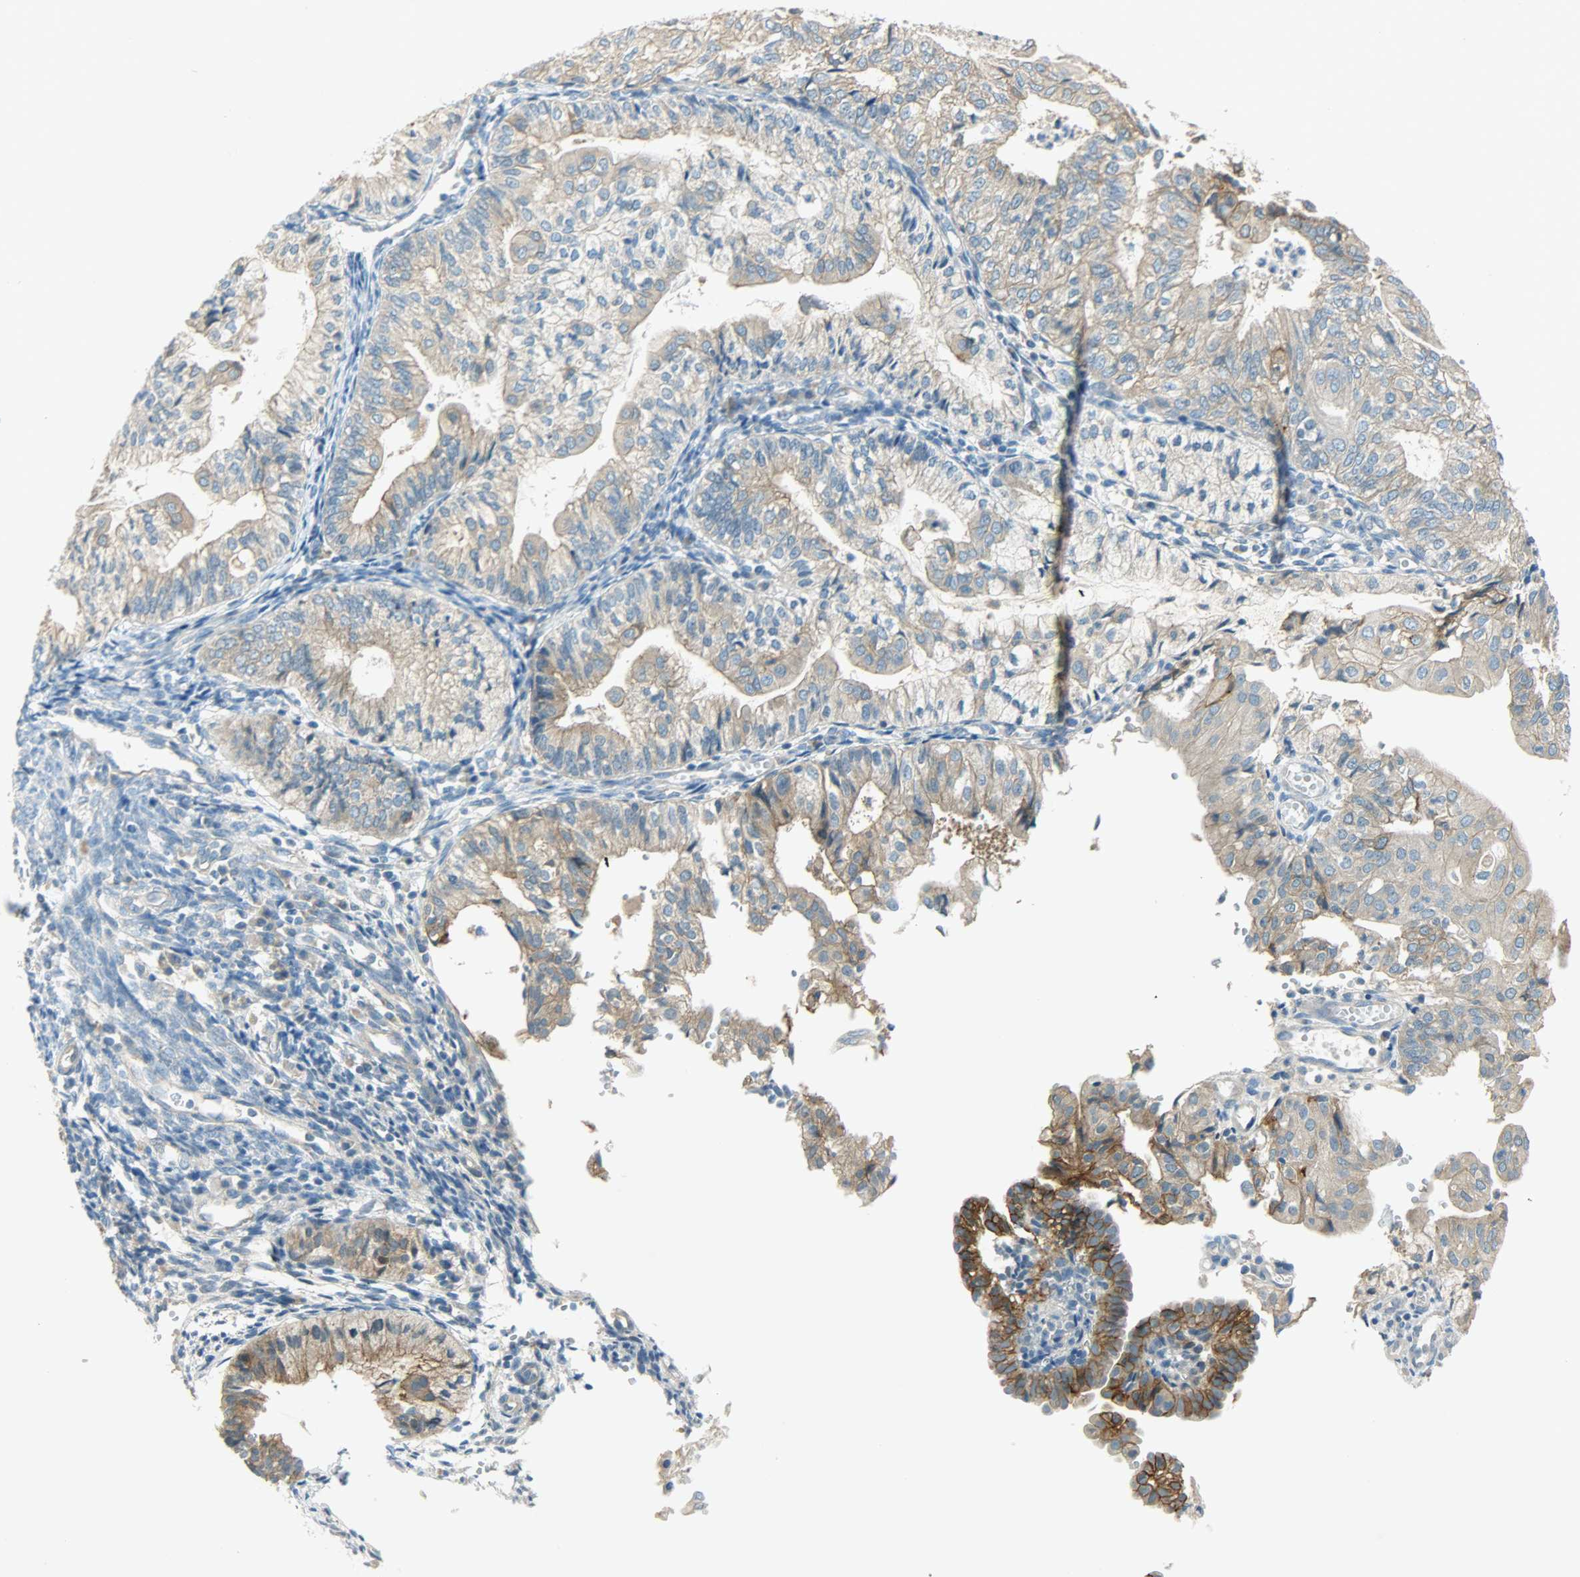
{"staining": {"intensity": "moderate", "quantity": ">75%", "location": "cytoplasmic/membranous"}, "tissue": "endometrial cancer", "cell_type": "Tumor cells", "image_type": "cancer", "snomed": [{"axis": "morphology", "description": "Adenocarcinoma, NOS"}, {"axis": "topography", "description": "Endometrium"}], "caption": "IHC micrograph of neoplastic tissue: human adenocarcinoma (endometrial) stained using immunohistochemistry (IHC) exhibits medium levels of moderate protein expression localized specifically in the cytoplasmic/membranous of tumor cells, appearing as a cytoplasmic/membranous brown color.", "gene": "DSG2", "patient": {"sex": "female", "age": 59}}